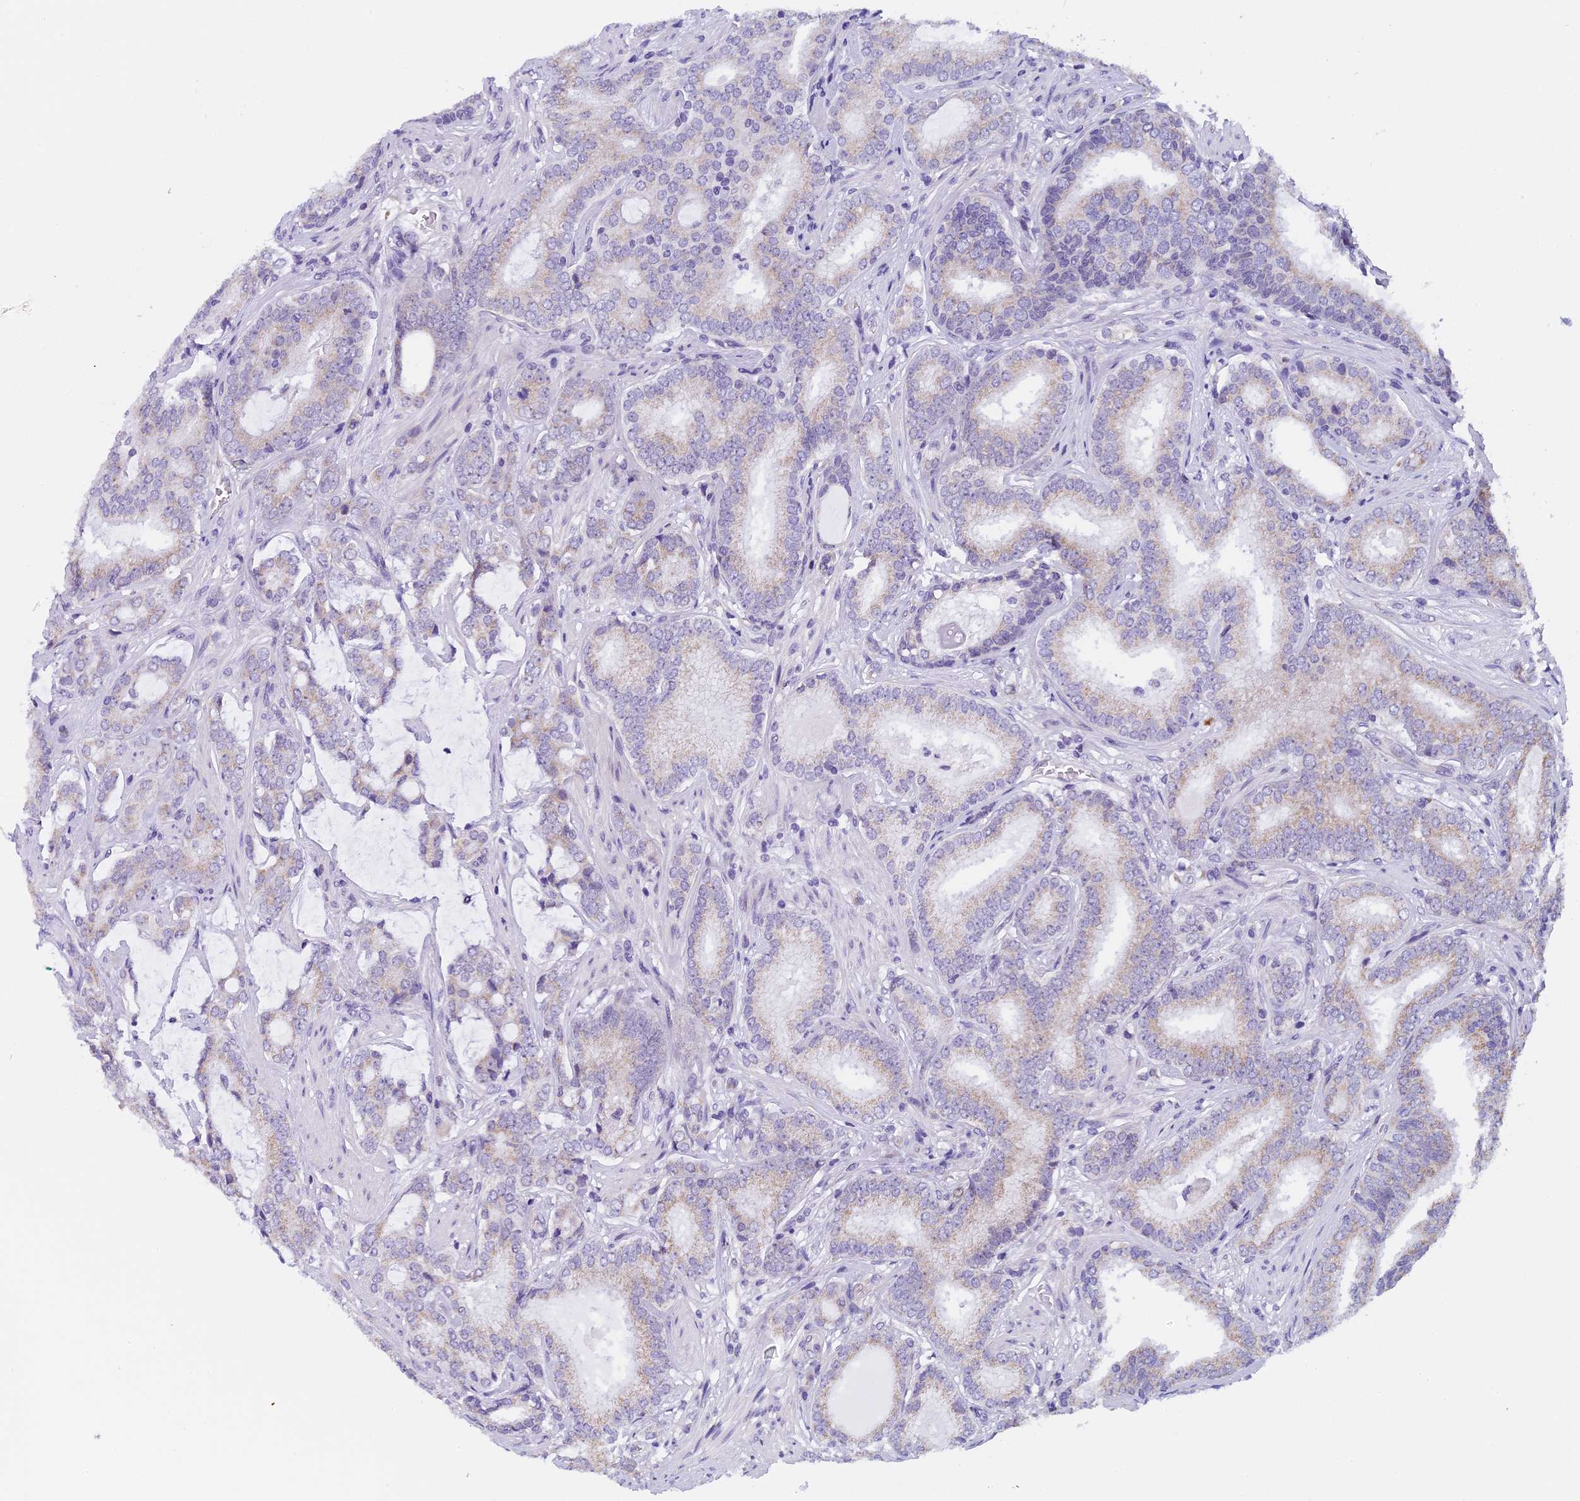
{"staining": {"intensity": "weak", "quantity": "25%-75%", "location": "cytoplasmic/membranous"}, "tissue": "prostate cancer", "cell_type": "Tumor cells", "image_type": "cancer", "snomed": [{"axis": "morphology", "description": "Adenocarcinoma, High grade"}, {"axis": "topography", "description": "Prostate"}], "caption": "About 25%-75% of tumor cells in human prostate cancer exhibit weak cytoplasmic/membranous protein staining as visualized by brown immunohistochemical staining.", "gene": "ZNF317", "patient": {"sex": "male", "age": 63}}